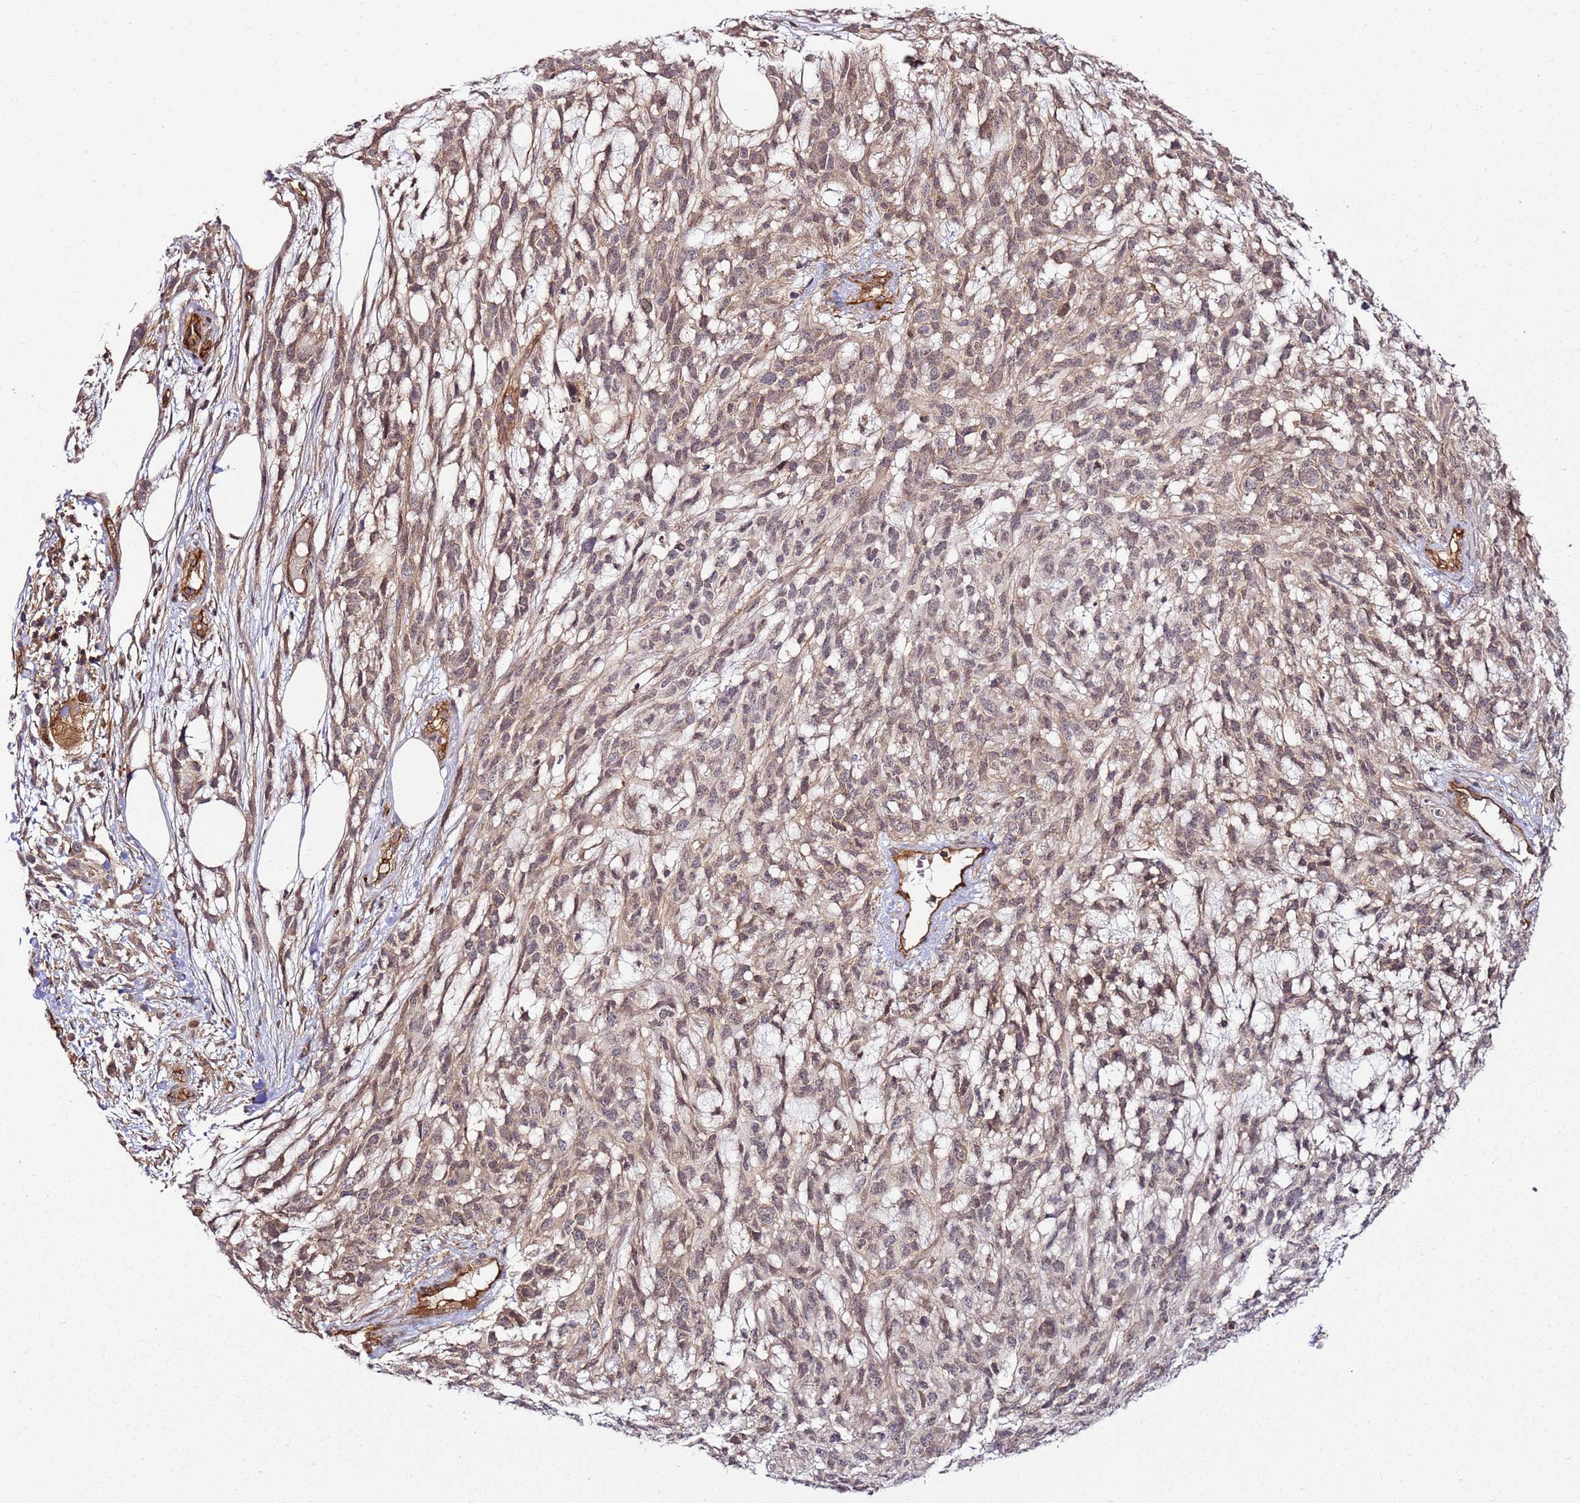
{"staining": {"intensity": "weak", "quantity": "<25%", "location": "cytoplasmic/membranous"}, "tissue": "melanoma", "cell_type": "Tumor cells", "image_type": "cancer", "snomed": [{"axis": "morphology", "description": "Normal morphology"}, {"axis": "morphology", "description": "Malignant melanoma, NOS"}, {"axis": "topography", "description": "Skin"}], "caption": "Protein analysis of melanoma shows no significant expression in tumor cells.", "gene": "CCNYL1", "patient": {"sex": "female", "age": 72}}